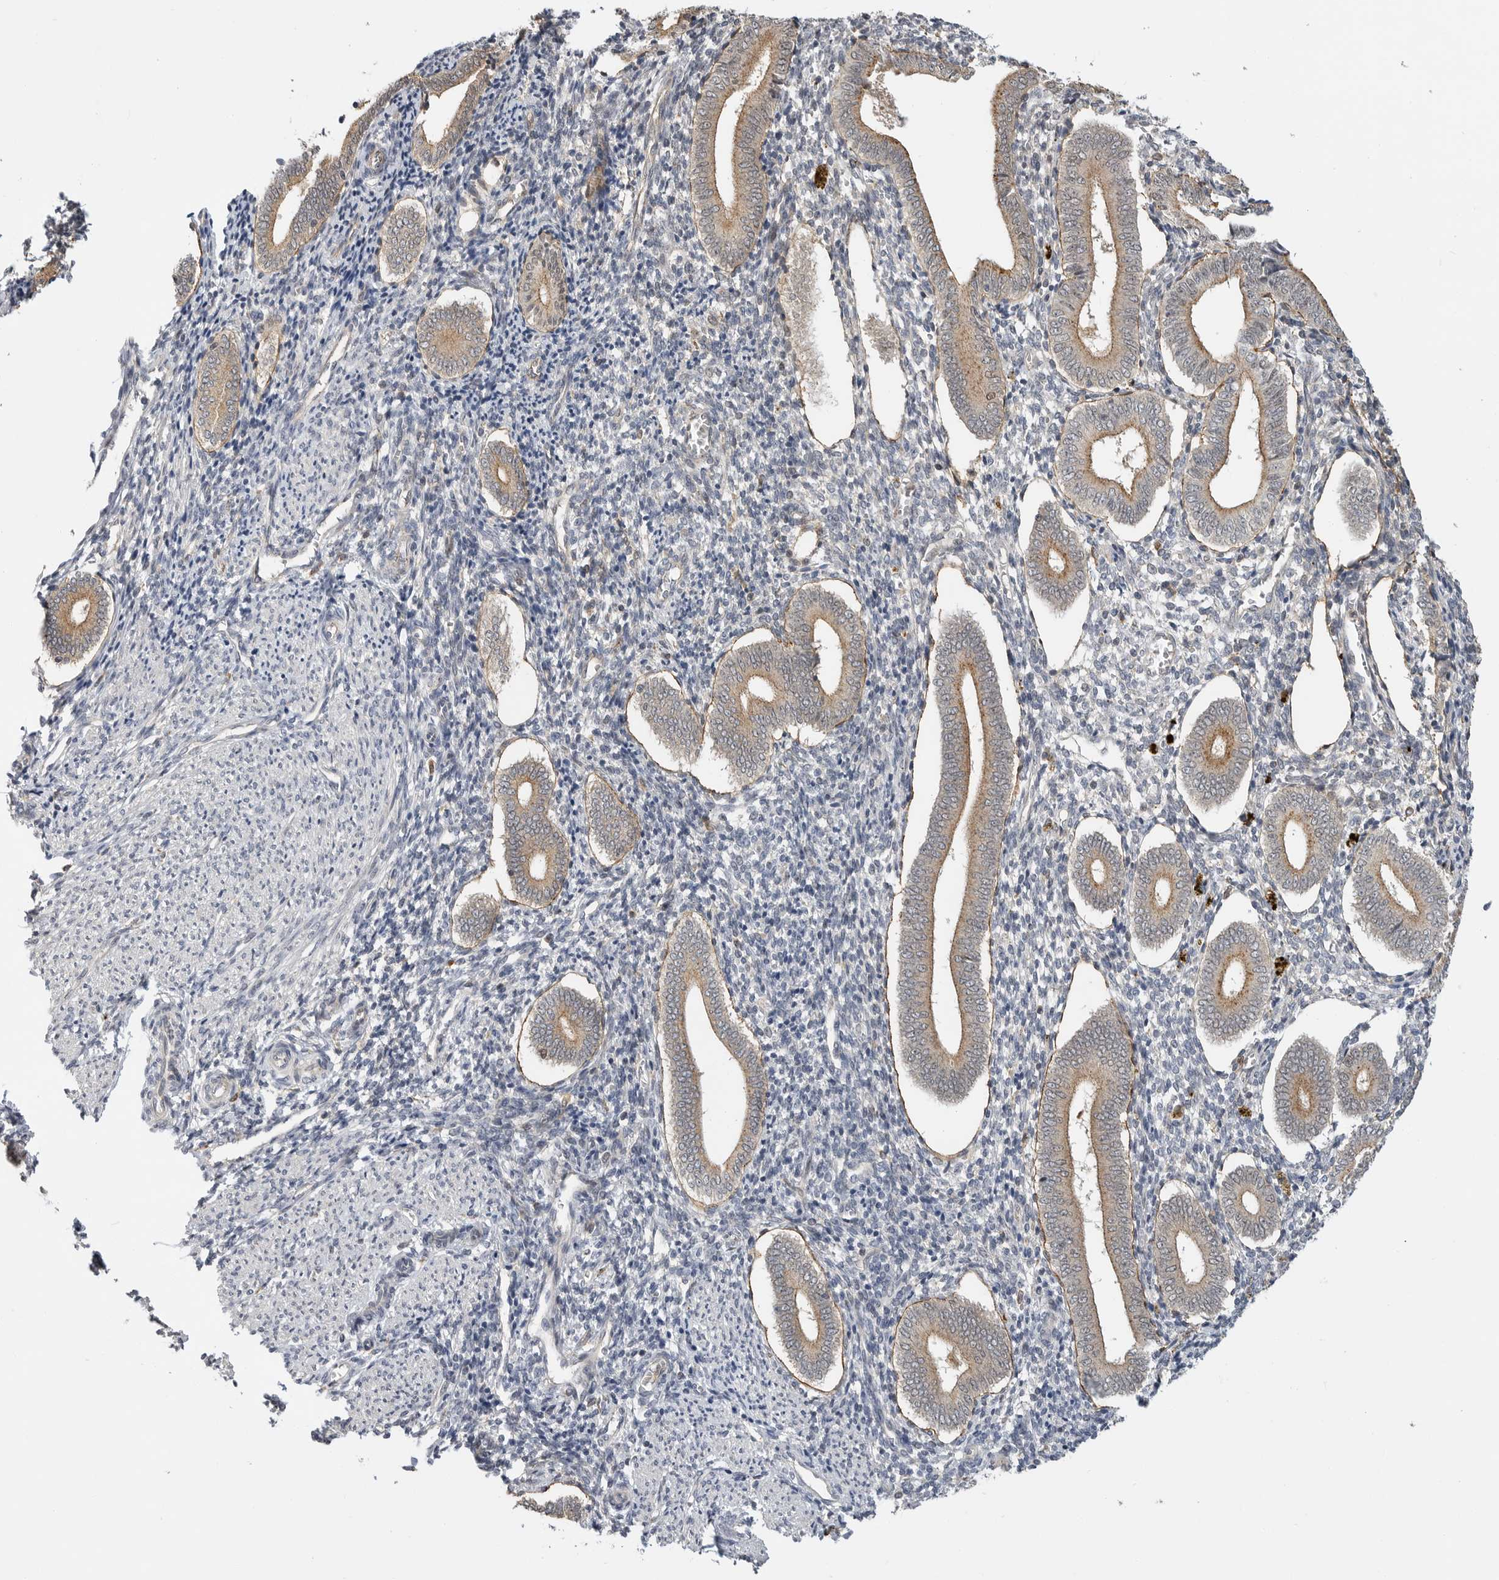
{"staining": {"intensity": "negative", "quantity": "none", "location": "none"}, "tissue": "endometrium", "cell_type": "Cells in endometrial stroma", "image_type": "normal", "snomed": [{"axis": "morphology", "description": "Normal tissue, NOS"}, {"axis": "topography", "description": "Uterus"}, {"axis": "topography", "description": "Endometrium"}], "caption": "IHC histopathology image of unremarkable endometrium: human endometrium stained with DAB (3,3'-diaminobenzidine) exhibits no significant protein positivity in cells in endometrial stroma. (Brightfield microscopy of DAB immunohistochemistry (IHC) at high magnification).", "gene": "CSNK1G3", "patient": {"sex": "female", "age": 33}}